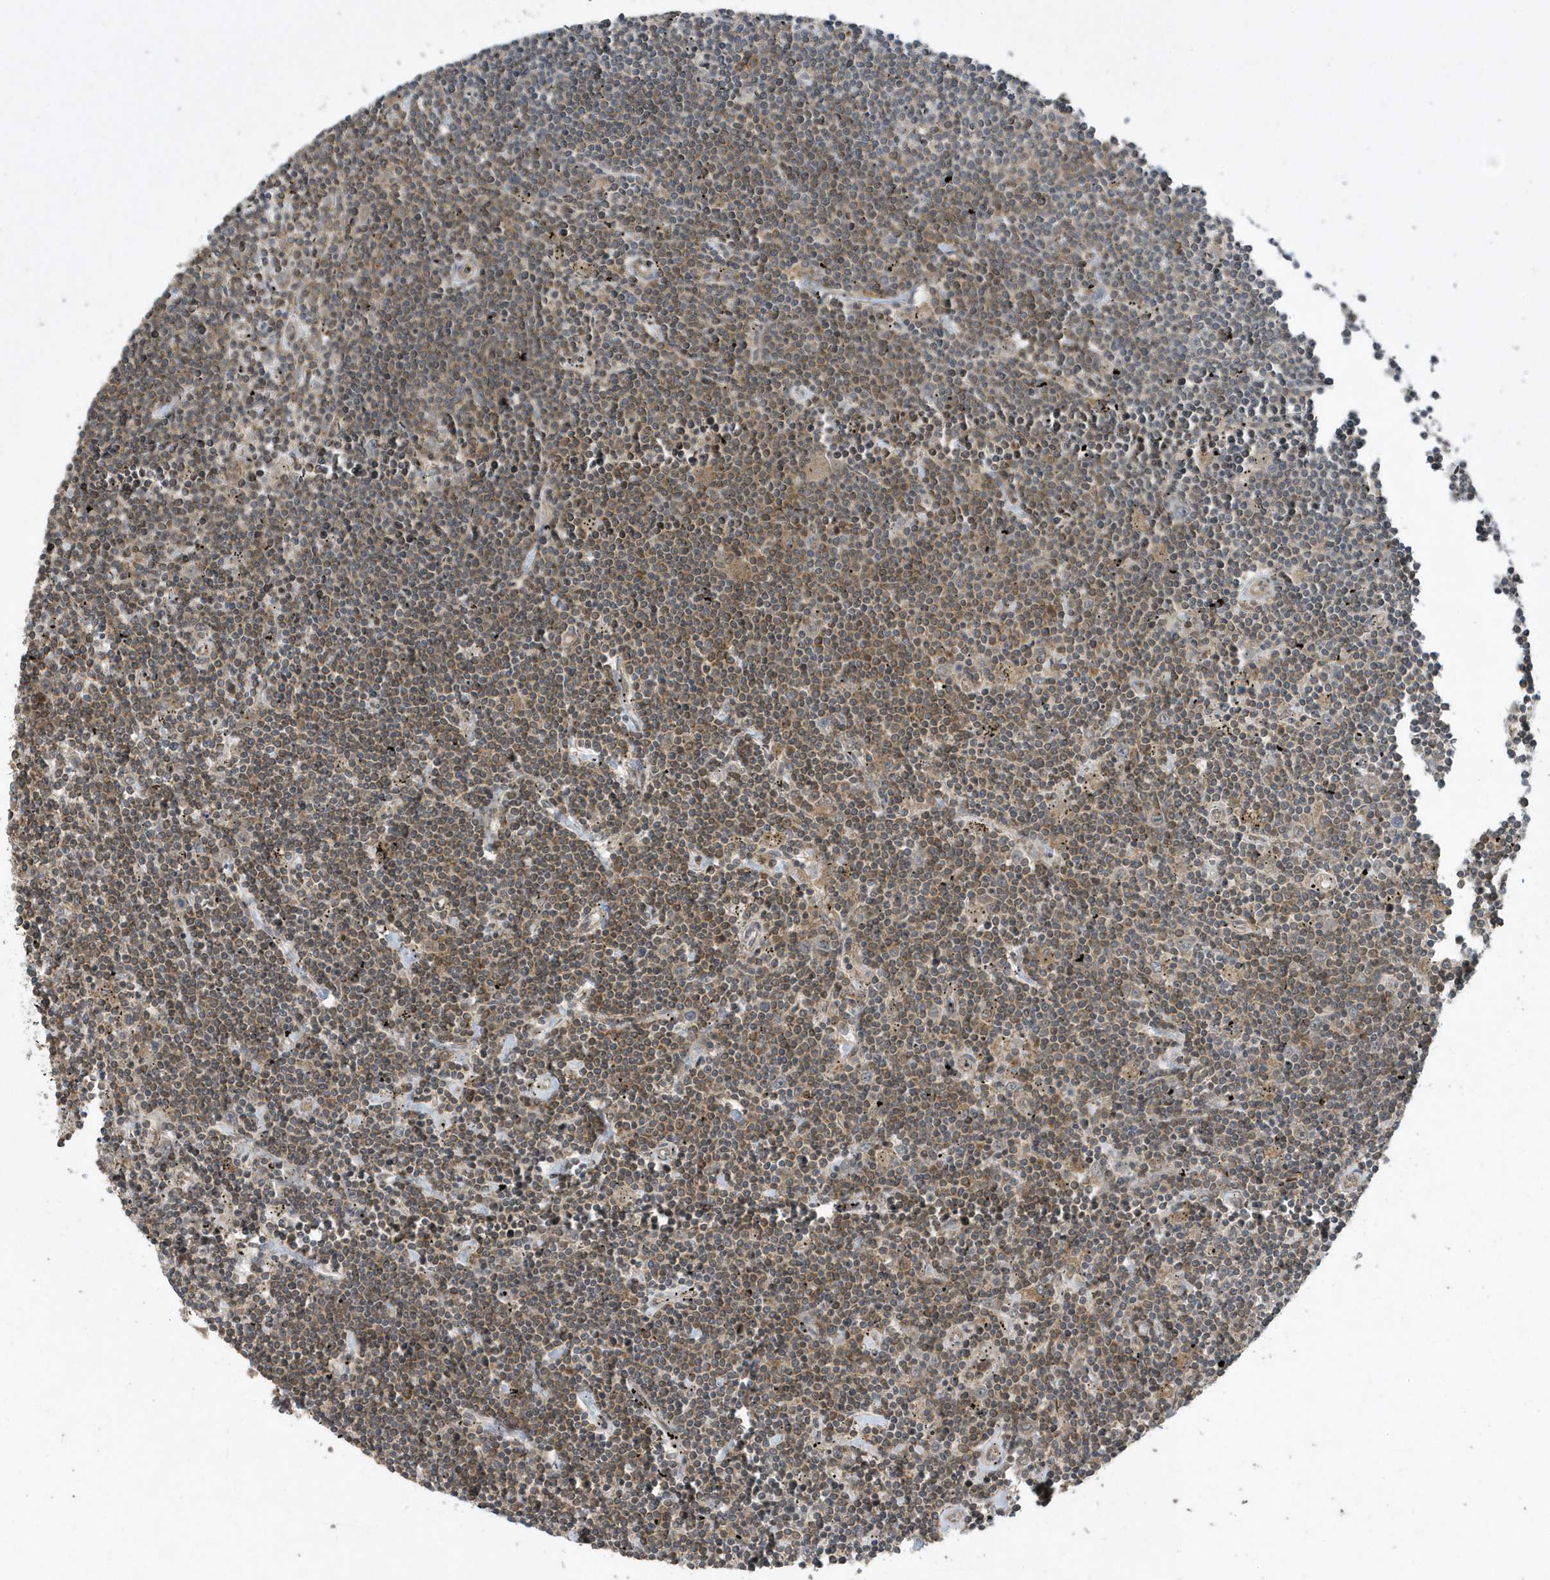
{"staining": {"intensity": "moderate", "quantity": "25%-75%", "location": "cytoplasmic/membranous"}, "tissue": "lymphoma", "cell_type": "Tumor cells", "image_type": "cancer", "snomed": [{"axis": "morphology", "description": "Malignant lymphoma, non-Hodgkin's type, Low grade"}, {"axis": "topography", "description": "Spleen"}], "caption": "High-power microscopy captured an immunohistochemistry micrograph of lymphoma, revealing moderate cytoplasmic/membranous expression in approximately 25%-75% of tumor cells.", "gene": "STAMBP", "patient": {"sex": "male", "age": 76}}